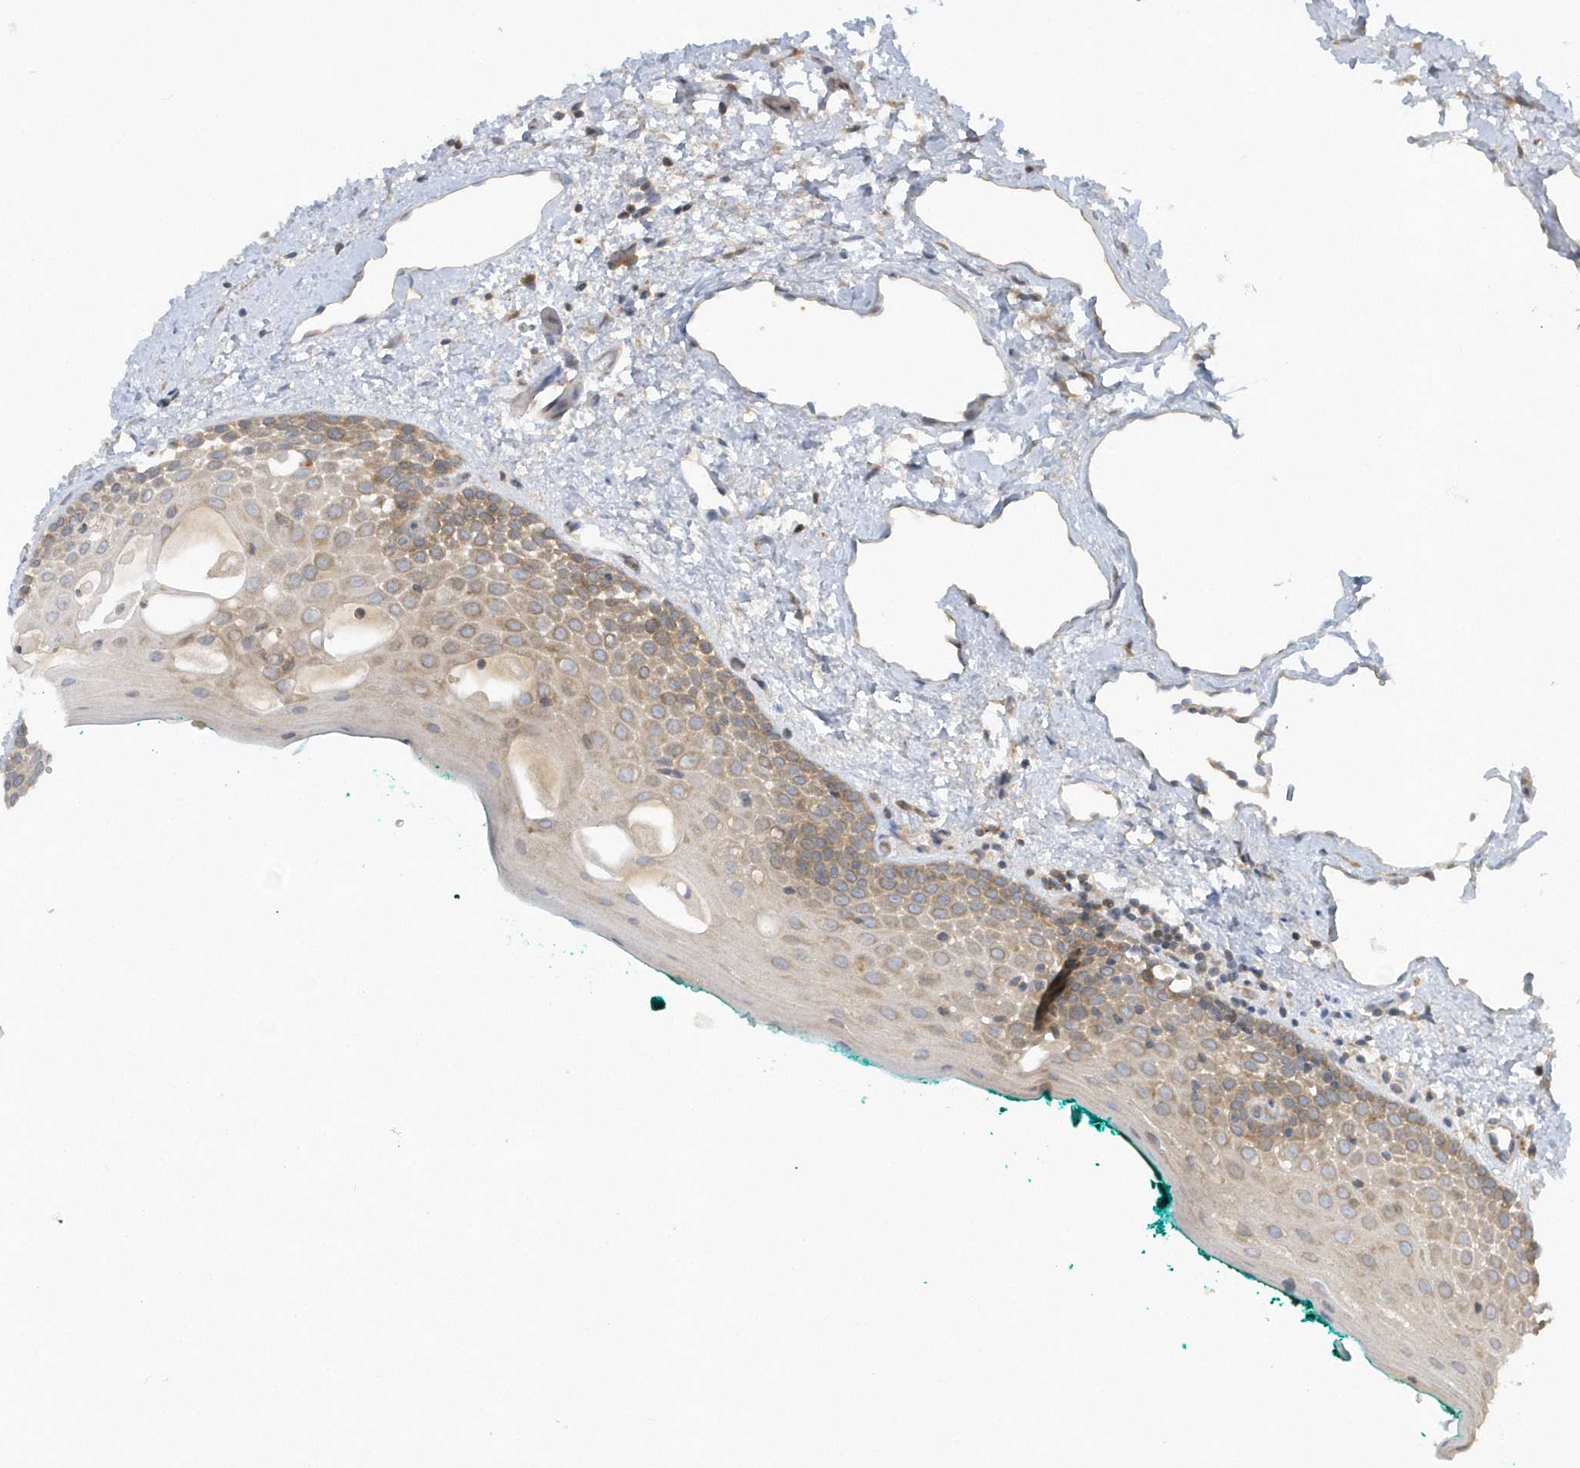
{"staining": {"intensity": "moderate", "quantity": ">75%", "location": "cytoplasmic/membranous"}, "tissue": "oral mucosa", "cell_type": "Squamous epithelial cells", "image_type": "normal", "snomed": [{"axis": "morphology", "description": "Normal tissue, NOS"}, {"axis": "topography", "description": "Oral tissue"}], "caption": "A medium amount of moderate cytoplasmic/membranous positivity is appreciated in about >75% of squamous epithelial cells in unremarkable oral mucosa.", "gene": "CNOT10", "patient": {"sex": "female", "age": 70}}